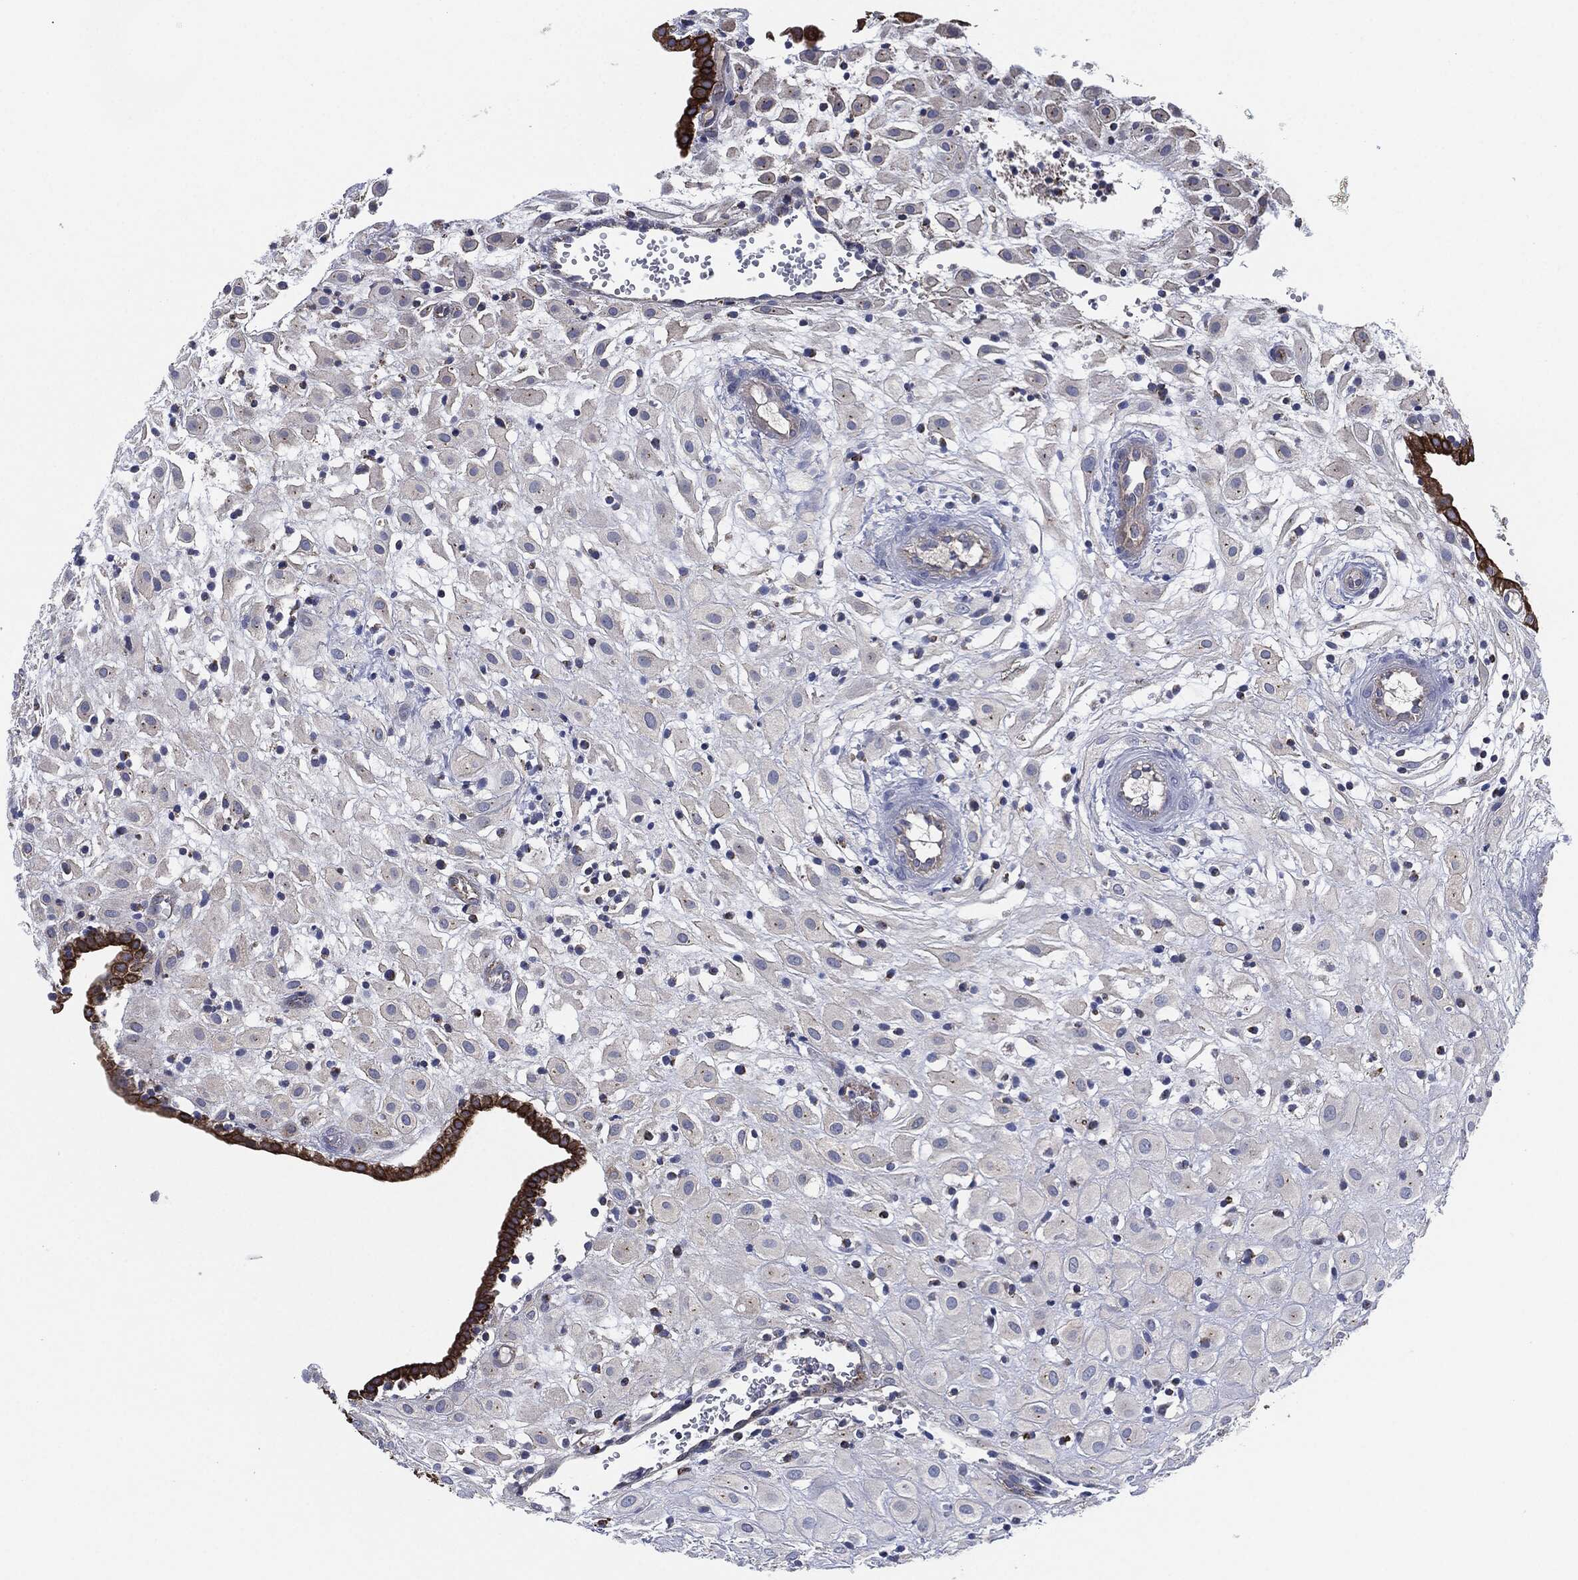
{"staining": {"intensity": "weak", "quantity": "<25%", "location": "cytoplasmic/membranous"}, "tissue": "placenta", "cell_type": "Decidual cells", "image_type": "normal", "snomed": [{"axis": "morphology", "description": "Normal tissue, NOS"}, {"axis": "topography", "description": "Placenta"}], "caption": "Placenta stained for a protein using immunohistochemistry shows no staining decidual cells.", "gene": "SHROOM2", "patient": {"sex": "female", "age": 24}}